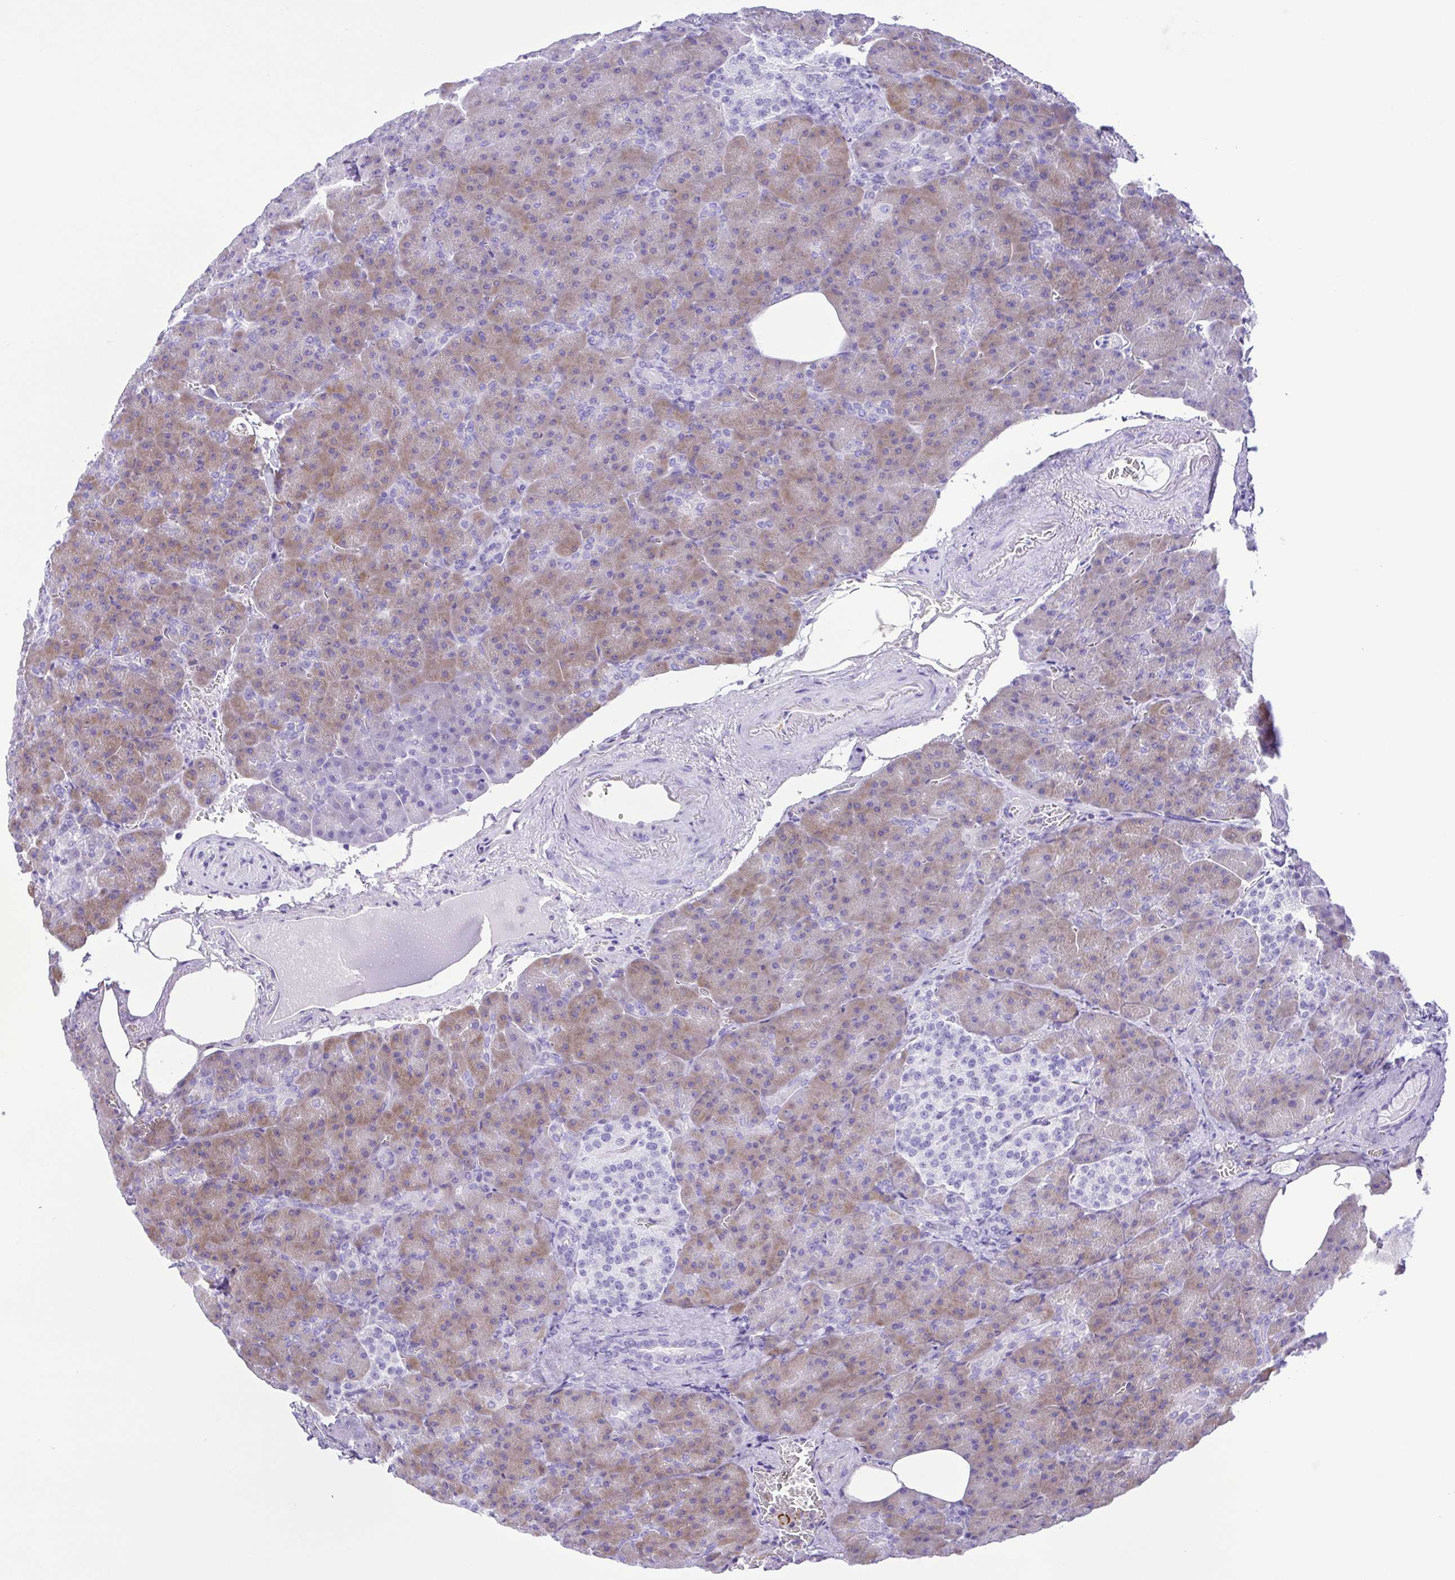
{"staining": {"intensity": "weak", "quantity": "25%-75%", "location": "cytoplasmic/membranous"}, "tissue": "pancreas", "cell_type": "Exocrine glandular cells", "image_type": "normal", "snomed": [{"axis": "morphology", "description": "Normal tissue, NOS"}, {"axis": "topography", "description": "Pancreas"}], "caption": "The histopathology image reveals staining of normal pancreas, revealing weak cytoplasmic/membranous protein positivity (brown color) within exocrine glandular cells.", "gene": "GPR17", "patient": {"sex": "female", "age": 74}}